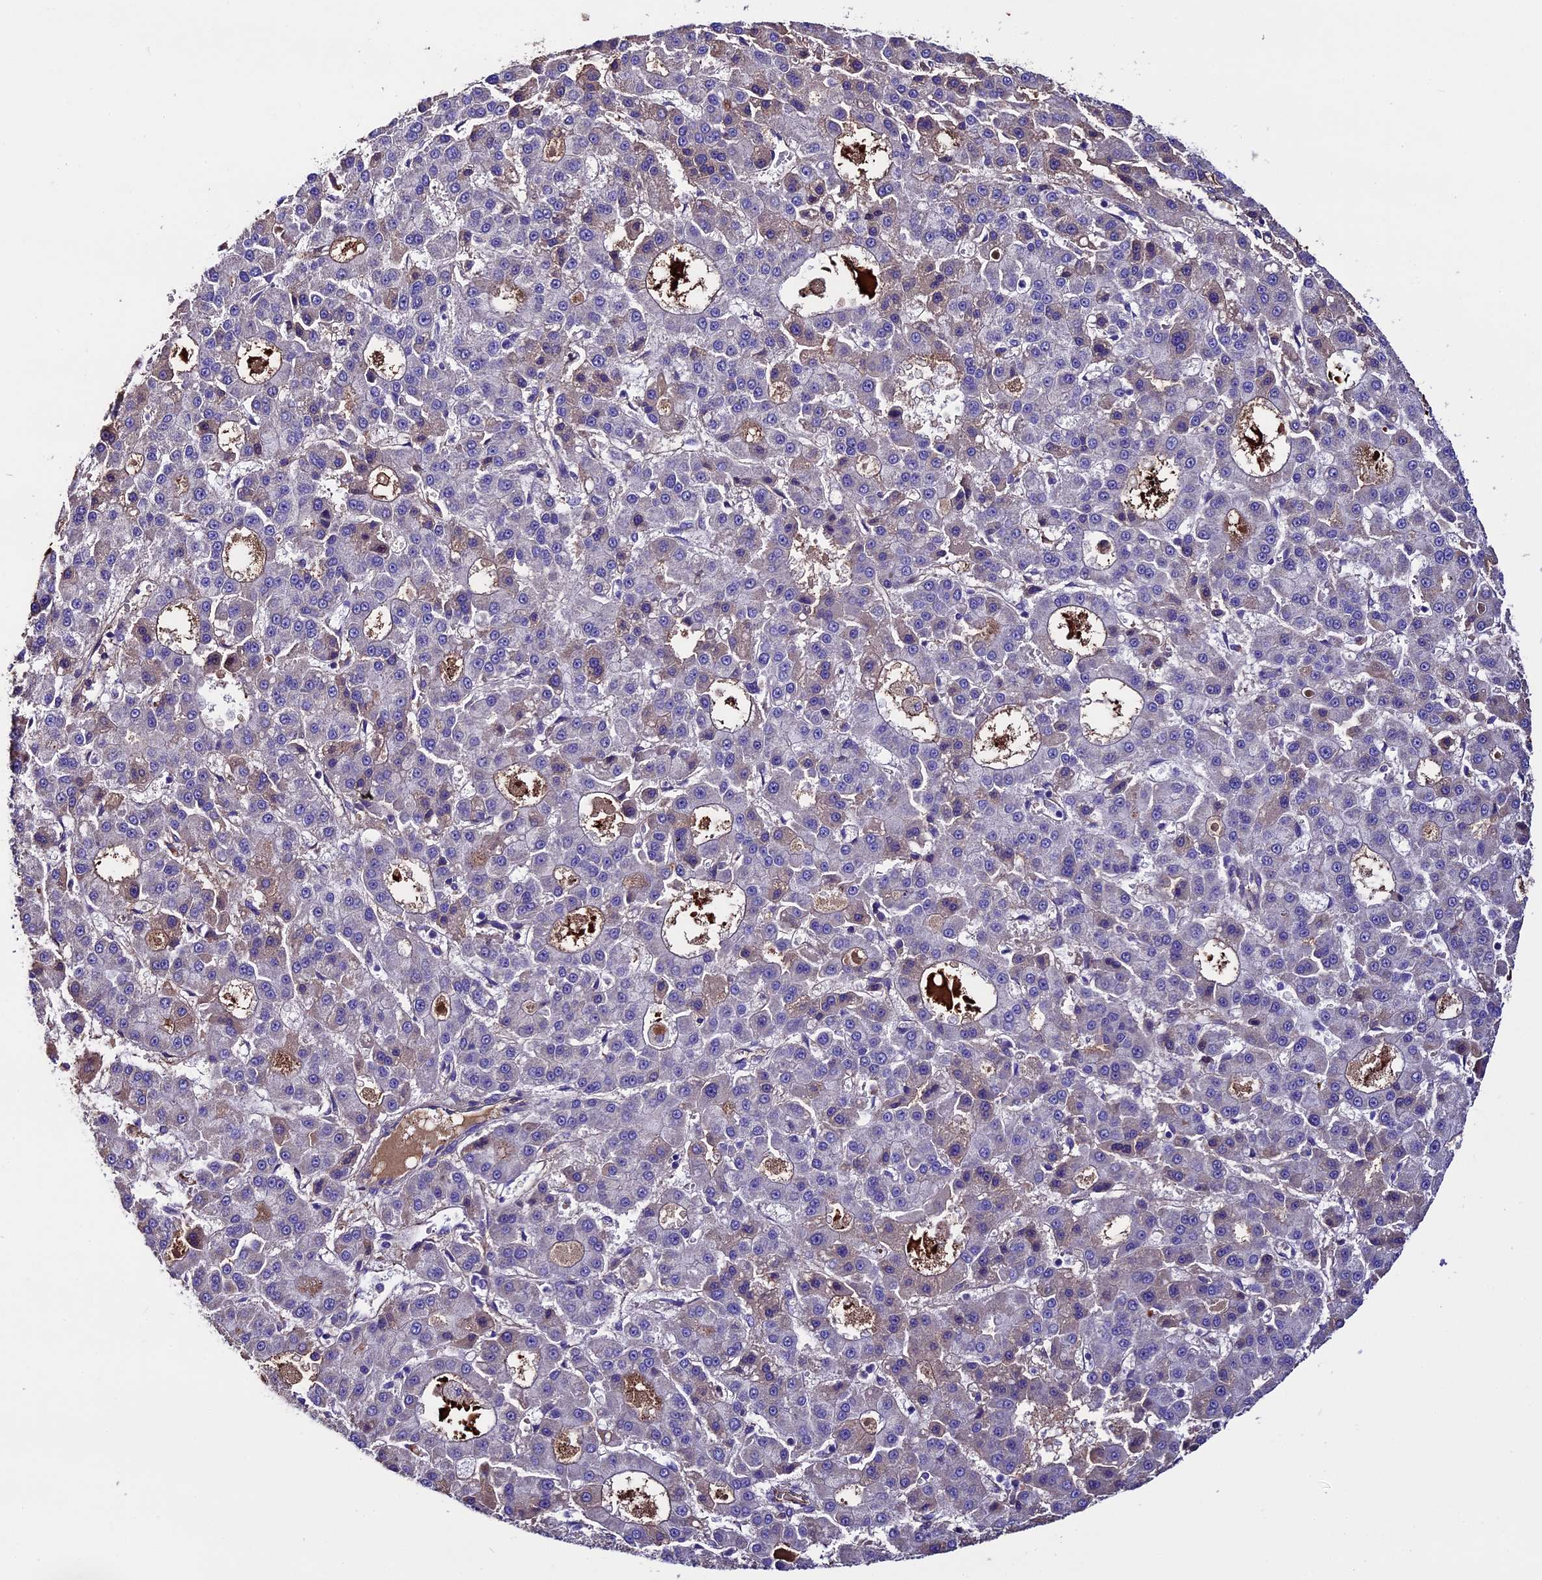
{"staining": {"intensity": "weak", "quantity": "<25%", "location": "cytoplasmic/membranous"}, "tissue": "liver cancer", "cell_type": "Tumor cells", "image_type": "cancer", "snomed": [{"axis": "morphology", "description": "Carcinoma, Hepatocellular, NOS"}, {"axis": "topography", "description": "Liver"}], "caption": "The immunohistochemistry (IHC) image has no significant staining in tumor cells of hepatocellular carcinoma (liver) tissue.", "gene": "TCP11L2", "patient": {"sex": "male", "age": 70}}